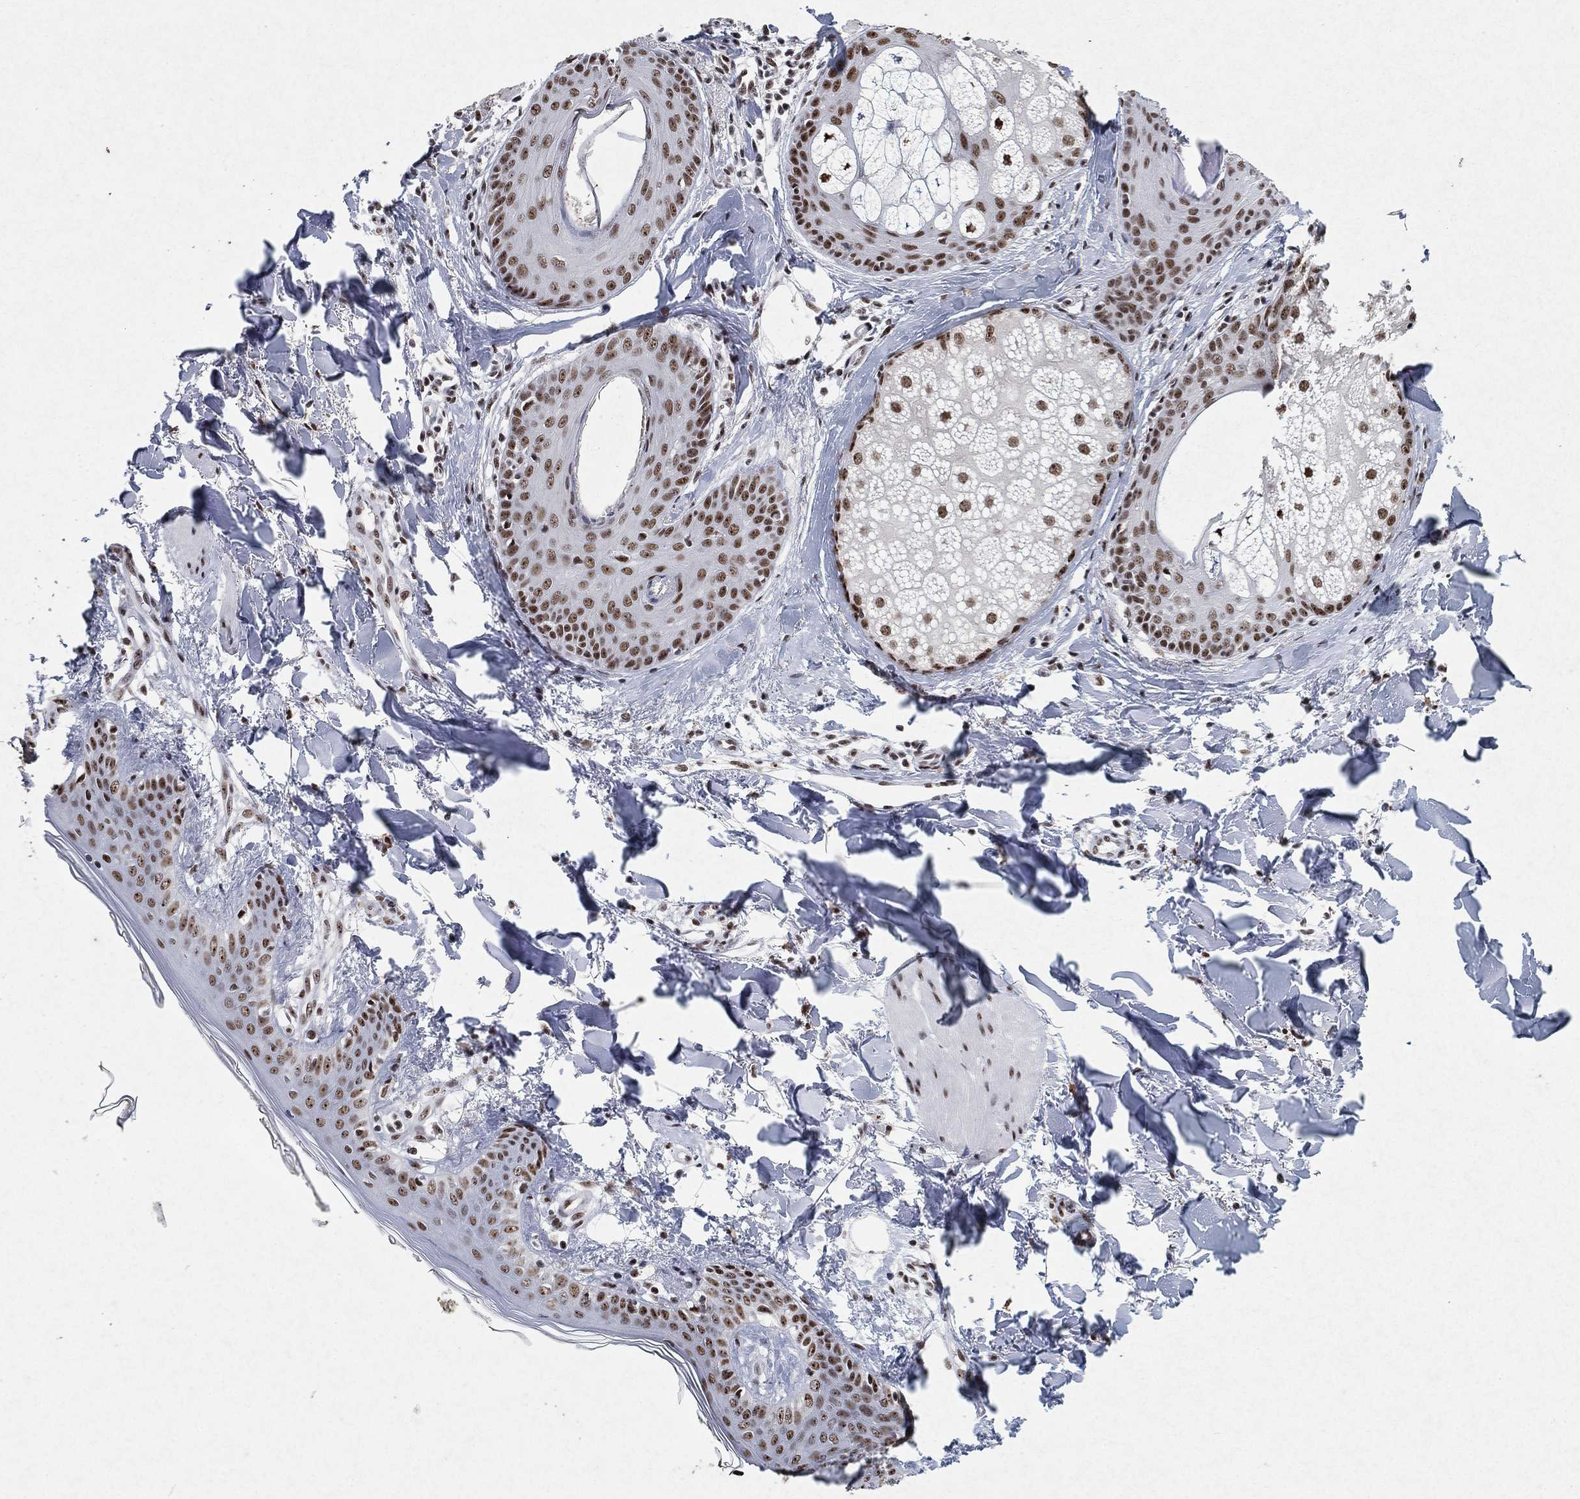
{"staining": {"intensity": "moderate", "quantity": "<25%", "location": "nuclear"}, "tissue": "skin", "cell_type": "Fibroblasts", "image_type": "normal", "snomed": [{"axis": "morphology", "description": "Normal tissue, NOS"}, {"axis": "morphology", "description": "Malignant melanoma, NOS"}, {"axis": "topography", "description": "Skin"}], "caption": "Fibroblasts display low levels of moderate nuclear expression in about <25% of cells in unremarkable human skin.", "gene": "DDX27", "patient": {"sex": "female", "age": 34}}